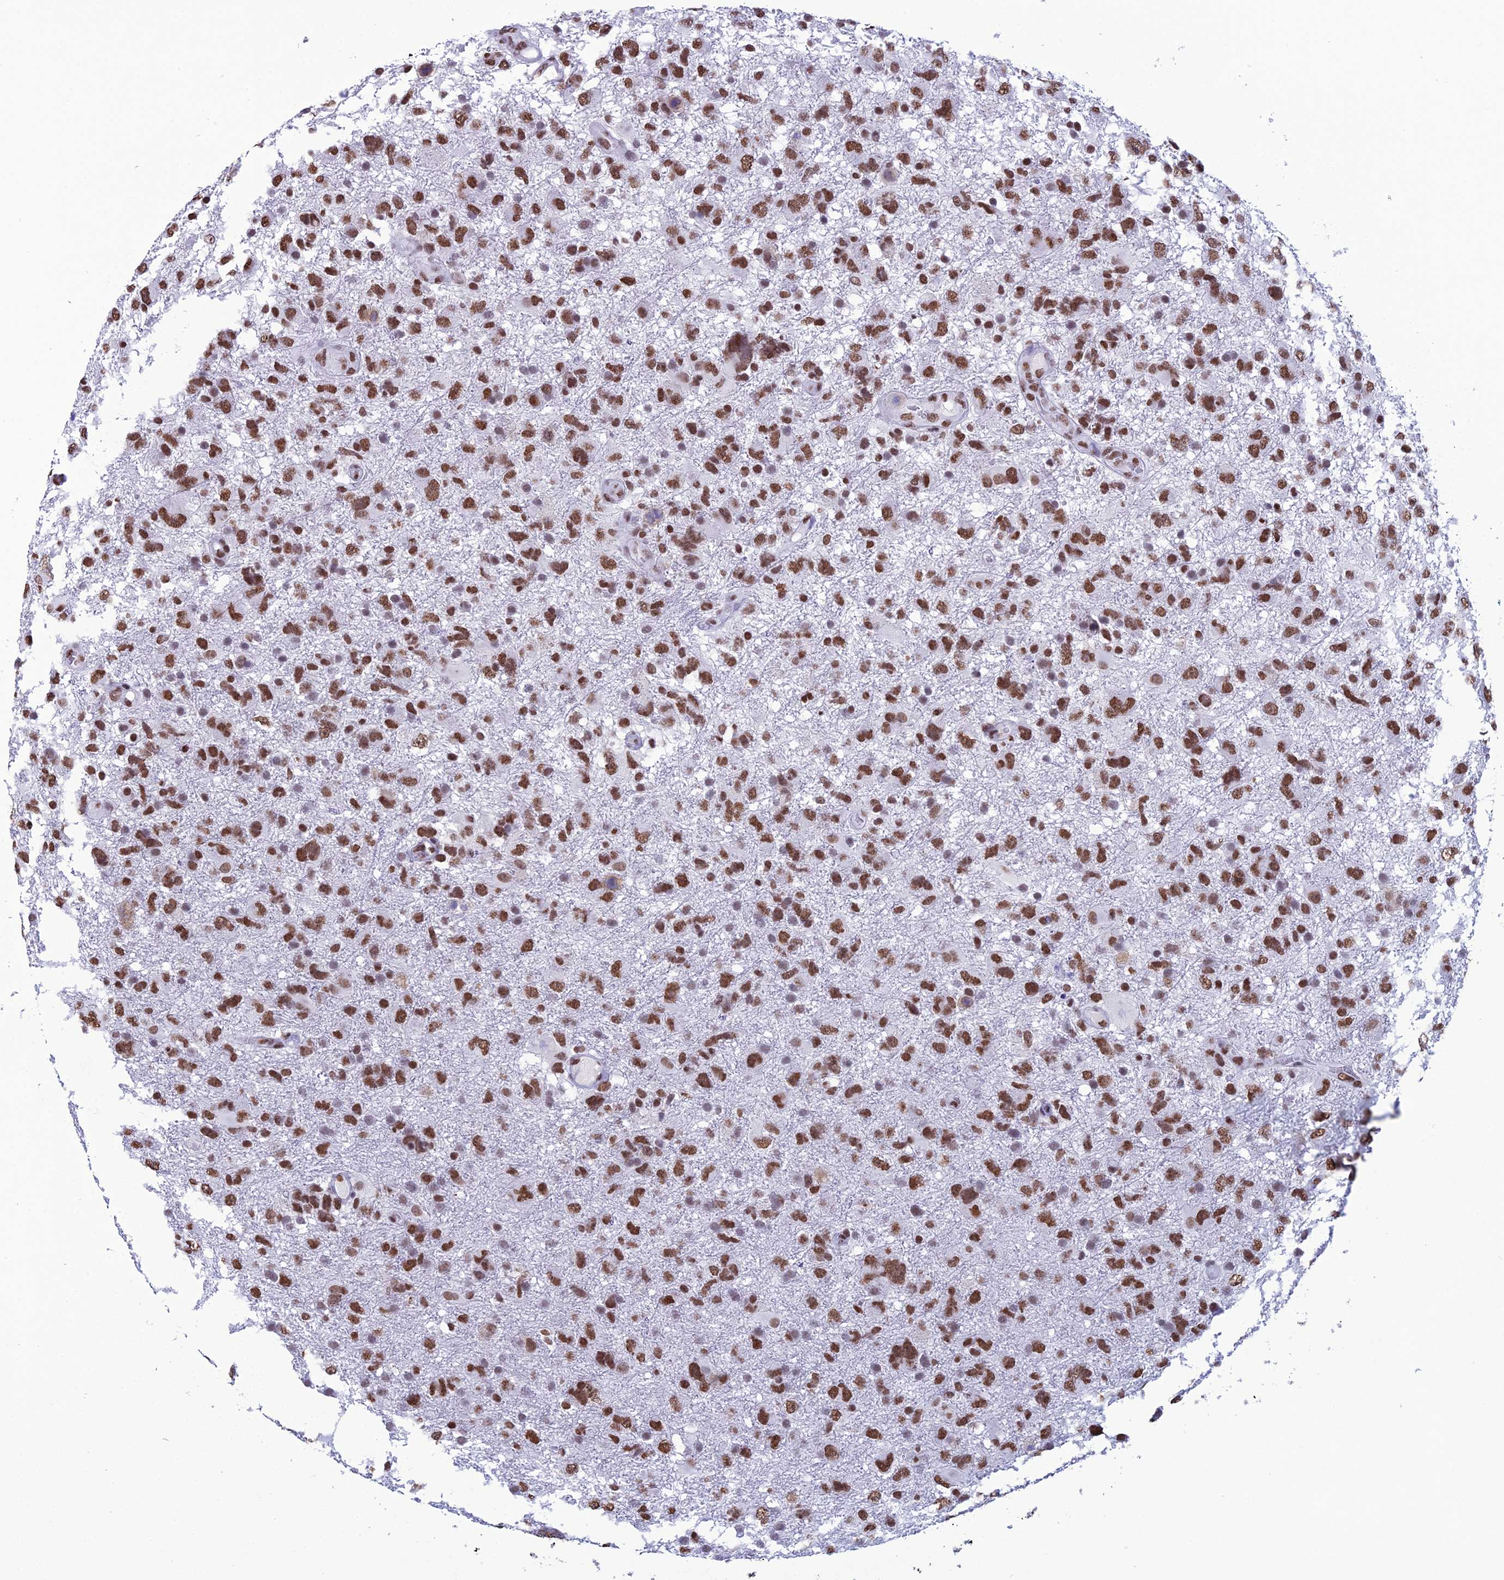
{"staining": {"intensity": "strong", "quantity": ">75%", "location": "nuclear"}, "tissue": "glioma", "cell_type": "Tumor cells", "image_type": "cancer", "snomed": [{"axis": "morphology", "description": "Glioma, malignant, High grade"}, {"axis": "topography", "description": "Brain"}], "caption": "A high-resolution micrograph shows IHC staining of glioma, which demonstrates strong nuclear positivity in approximately >75% of tumor cells.", "gene": "PRAMEF12", "patient": {"sex": "male", "age": 61}}